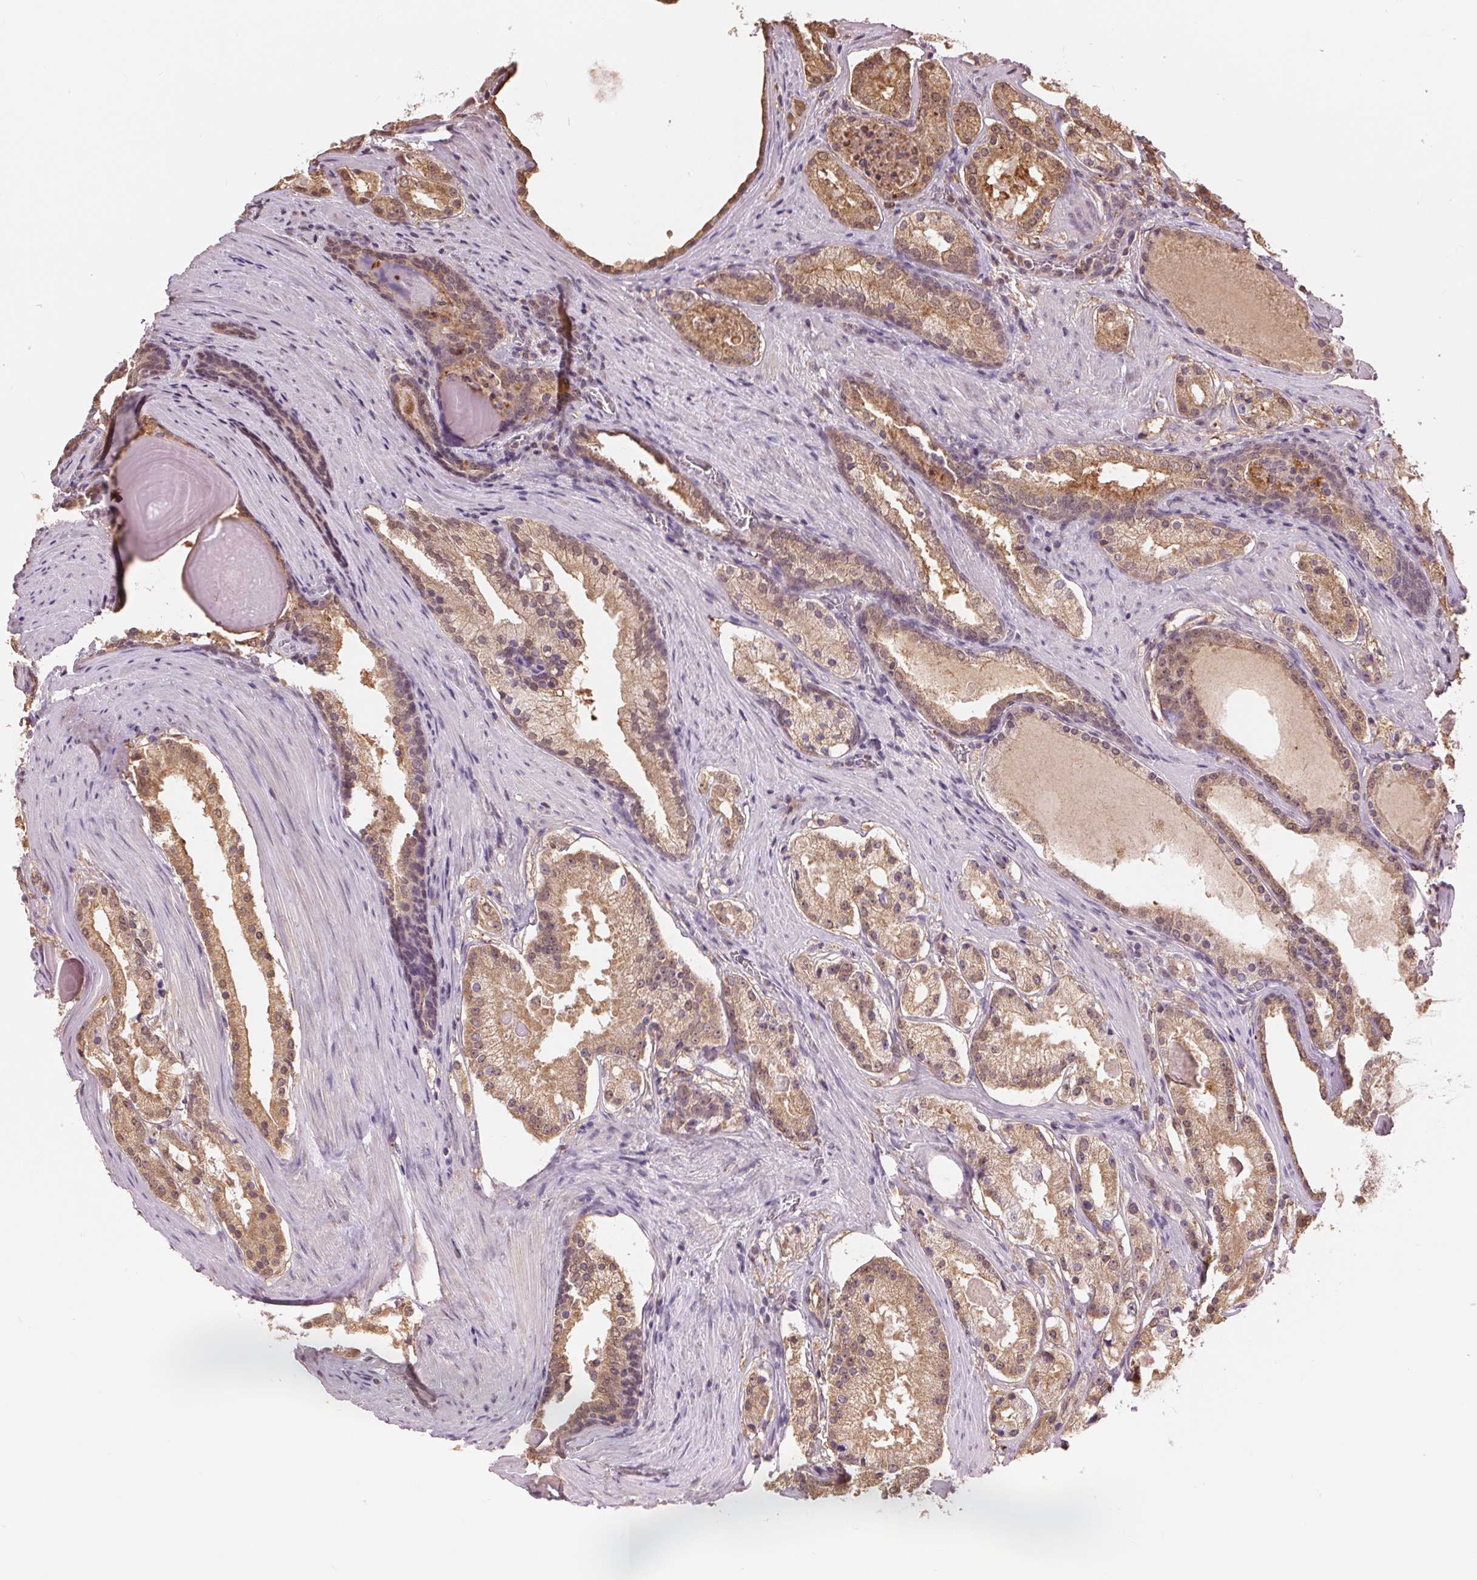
{"staining": {"intensity": "weak", "quantity": ">75%", "location": "cytoplasmic/membranous,nuclear"}, "tissue": "prostate cancer", "cell_type": "Tumor cells", "image_type": "cancer", "snomed": [{"axis": "morphology", "description": "Adenocarcinoma, Low grade"}, {"axis": "topography", "description": "Prostate"}], "caption": "Human prostate cancer stained with a brown dye exhibits weak cytoplasmic/membranous and nuclear positive positivity in approximately >75% of tumor cells.", "gene": "TMEM273", "patient": {"sex": "male", "age": 57}}